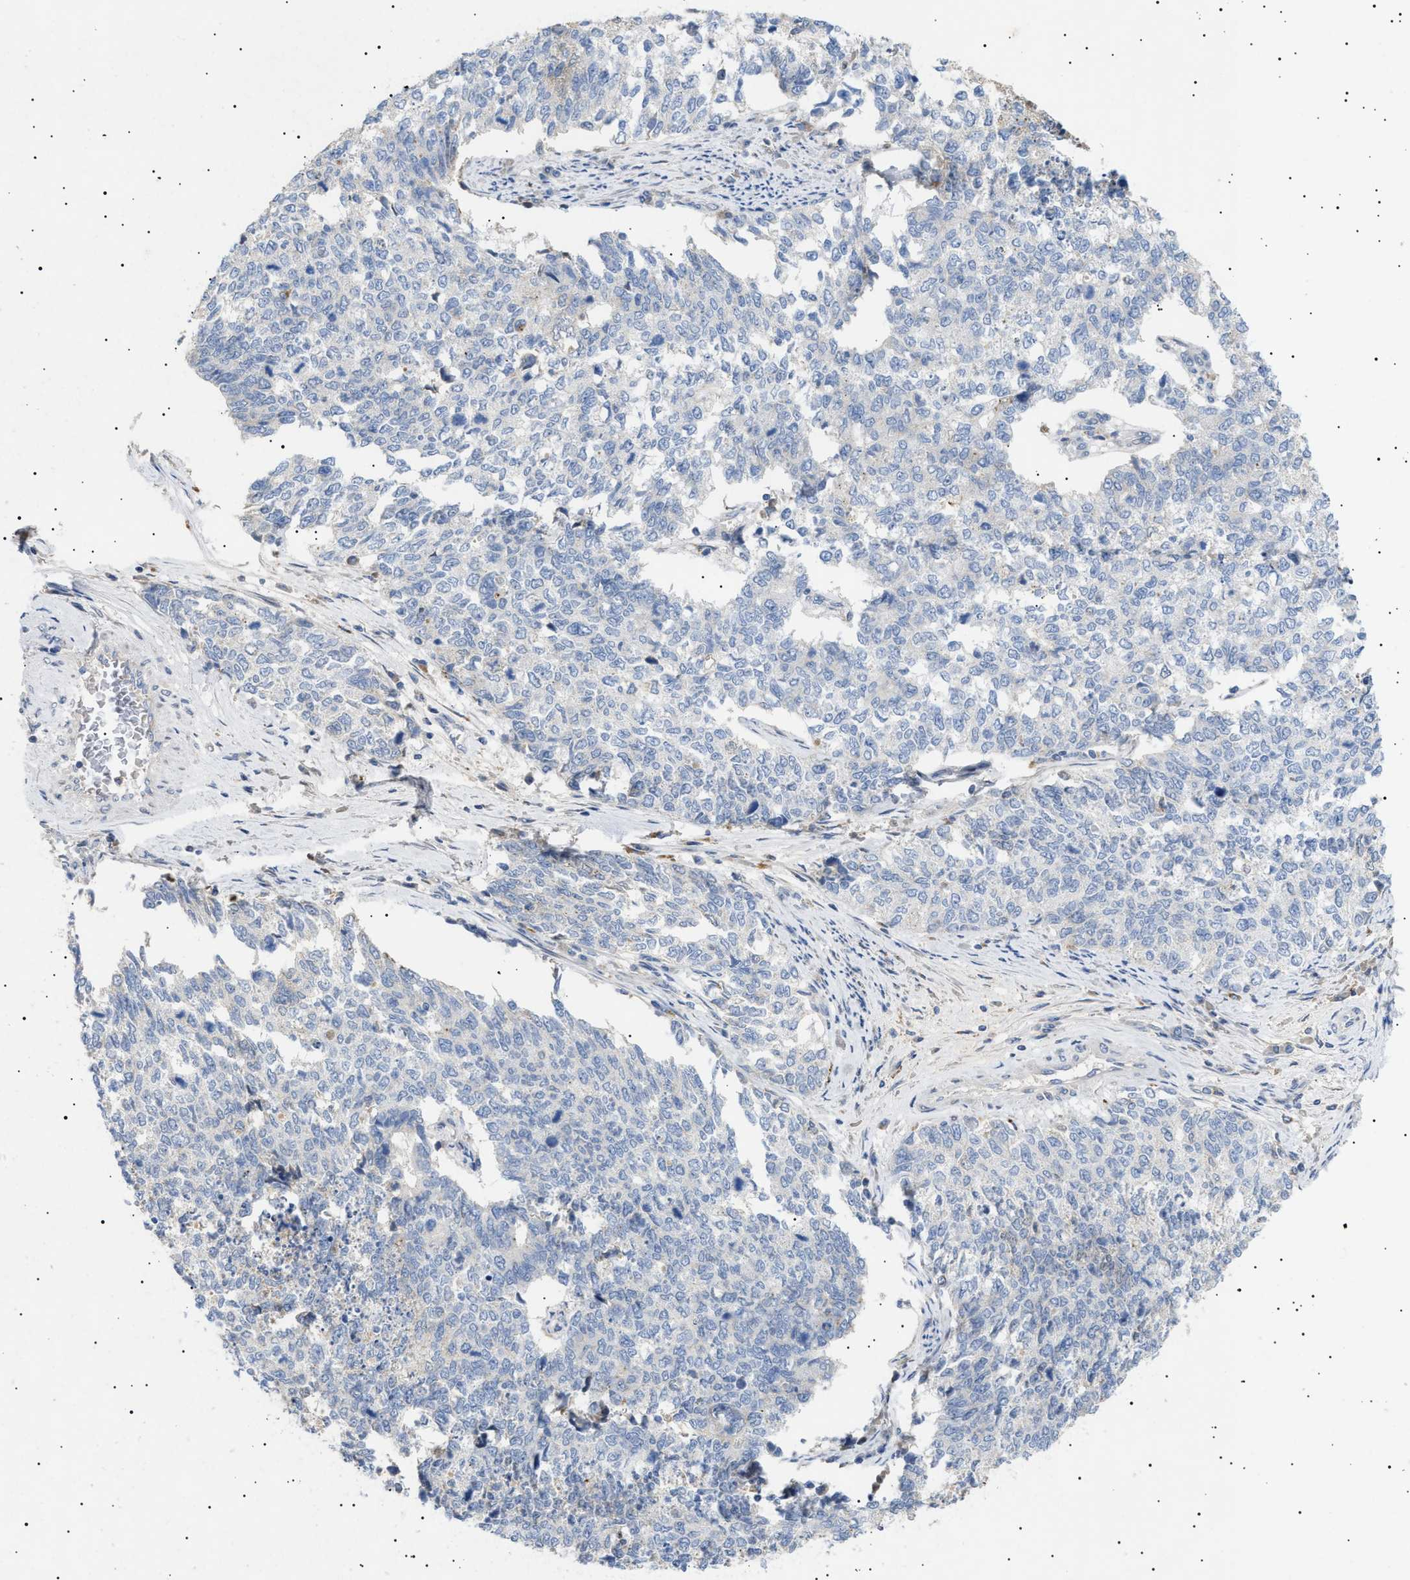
{"staining": {"intensity": "negative", "quantity": "none", "location": "none"}, "tissue": "cervical cancer", "cell_type": "Tumor cells", "image_type": "cancer", "snomed": [{"axis": "morphology", "description": "Squamous cell carcinoma, NOS"}, {"axis": "topography", "description": "Cervix"}], "caption": "Immunohistochemical staining of squamous cell carcinoma (cervical) exhibits no significant expression in tumor cells.", "gene": "SIRT5", "patient": {"sex": "female", "age": 63}}